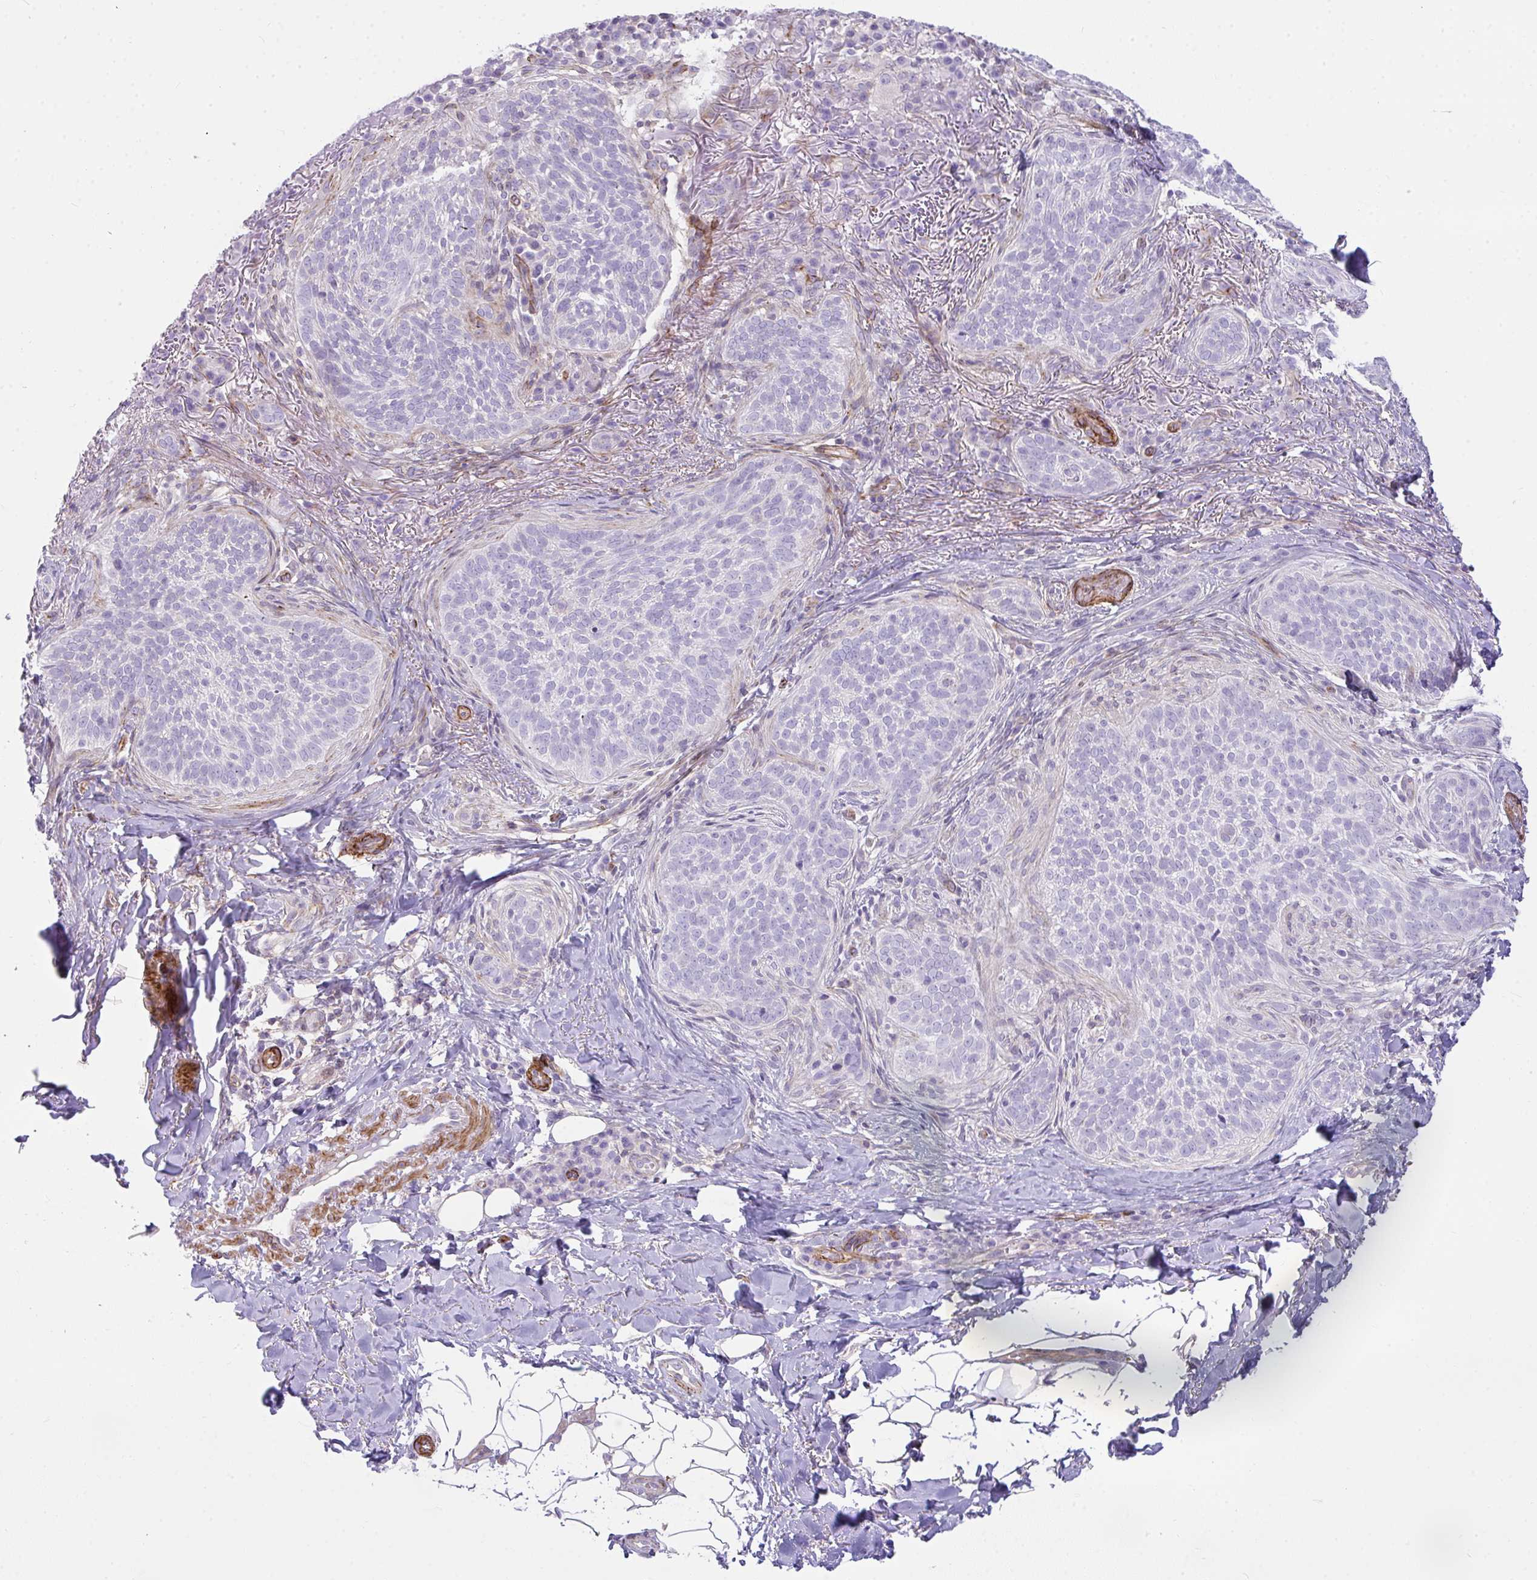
{"staining": {"intensity": "negative", "quantity": "none", "location": "none"}, "tissue": "skin cancer", "cell_type": "Tumor cells", "image_type": "cancer", "snomed": [{"axis": "morphology", "description": "Basal cell carcinoma"}, {"axis": "topography", "description": "Skin"}, {"axis": "topography", "description": "Skin of head"}], "caption": "High magnification brightfield microscopy of basal cell carcinoma (skin) stained with DAB (3,3'-diaminobenzidine) (brown) and counterstained with hematoxylin (blue): tumor cells show no significant positivity.", "gene": "CDRT15", "patient": {"sex": "male", "age": 62}}